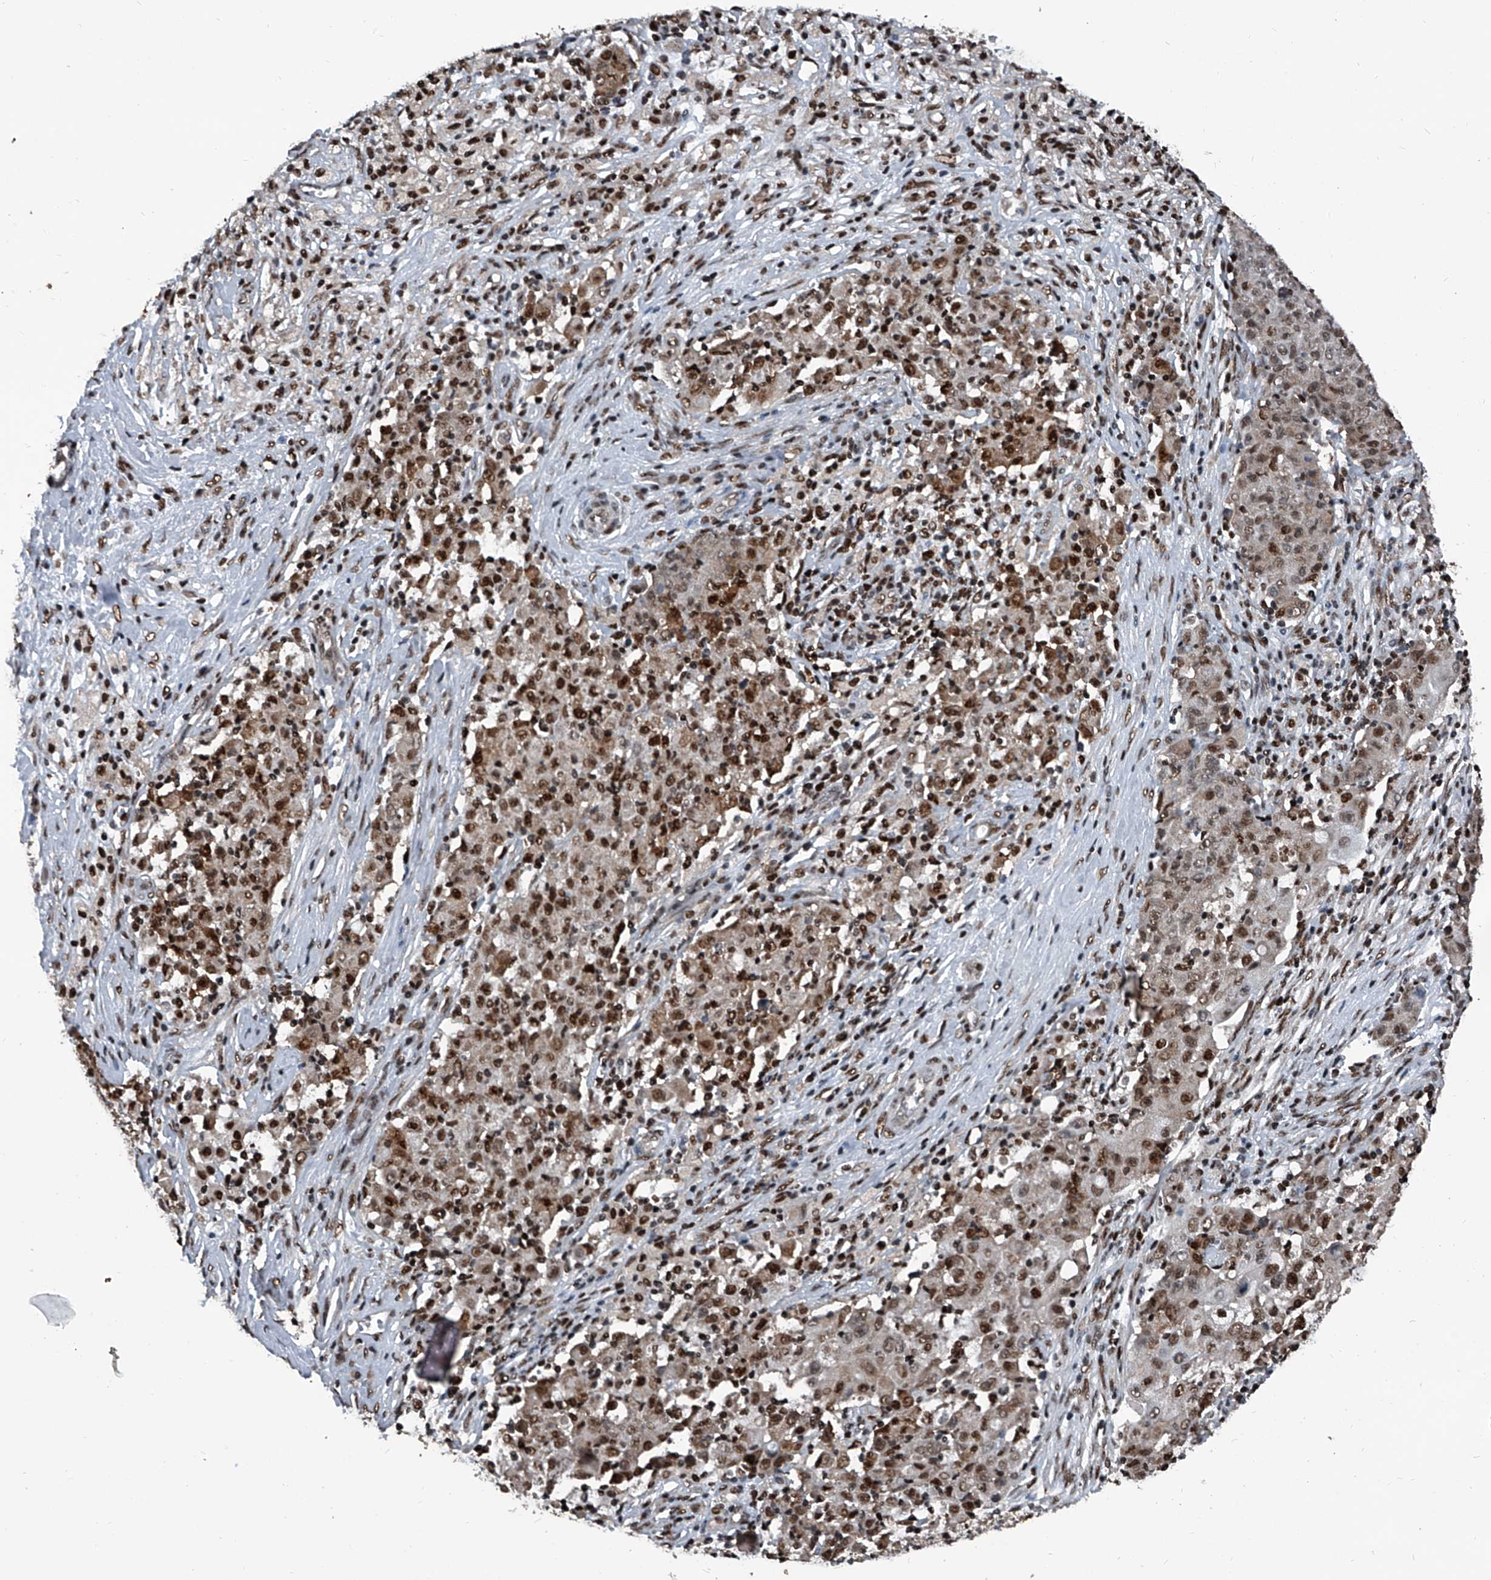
{"staining": {"intensity": "moderate", "quantity": ">75%", "location": "nuclear"}, "tissue": "ovarian cancer", "cell_type": "Tumor cells", "image_type": "cancer", "snomed": [{"axis": "morphology", "description": "Carcinoma, endometroid"}, {"axis": "topography", "description": "Ovary"}], "caption": "Human ovarian endometroid carcinoma stained with a brown dye reveals moderate nuclear positive positivity in approximately >75% of tumor cells.", "gene": "FKBP5", "patient": {"sex": "female", "age": 42}}